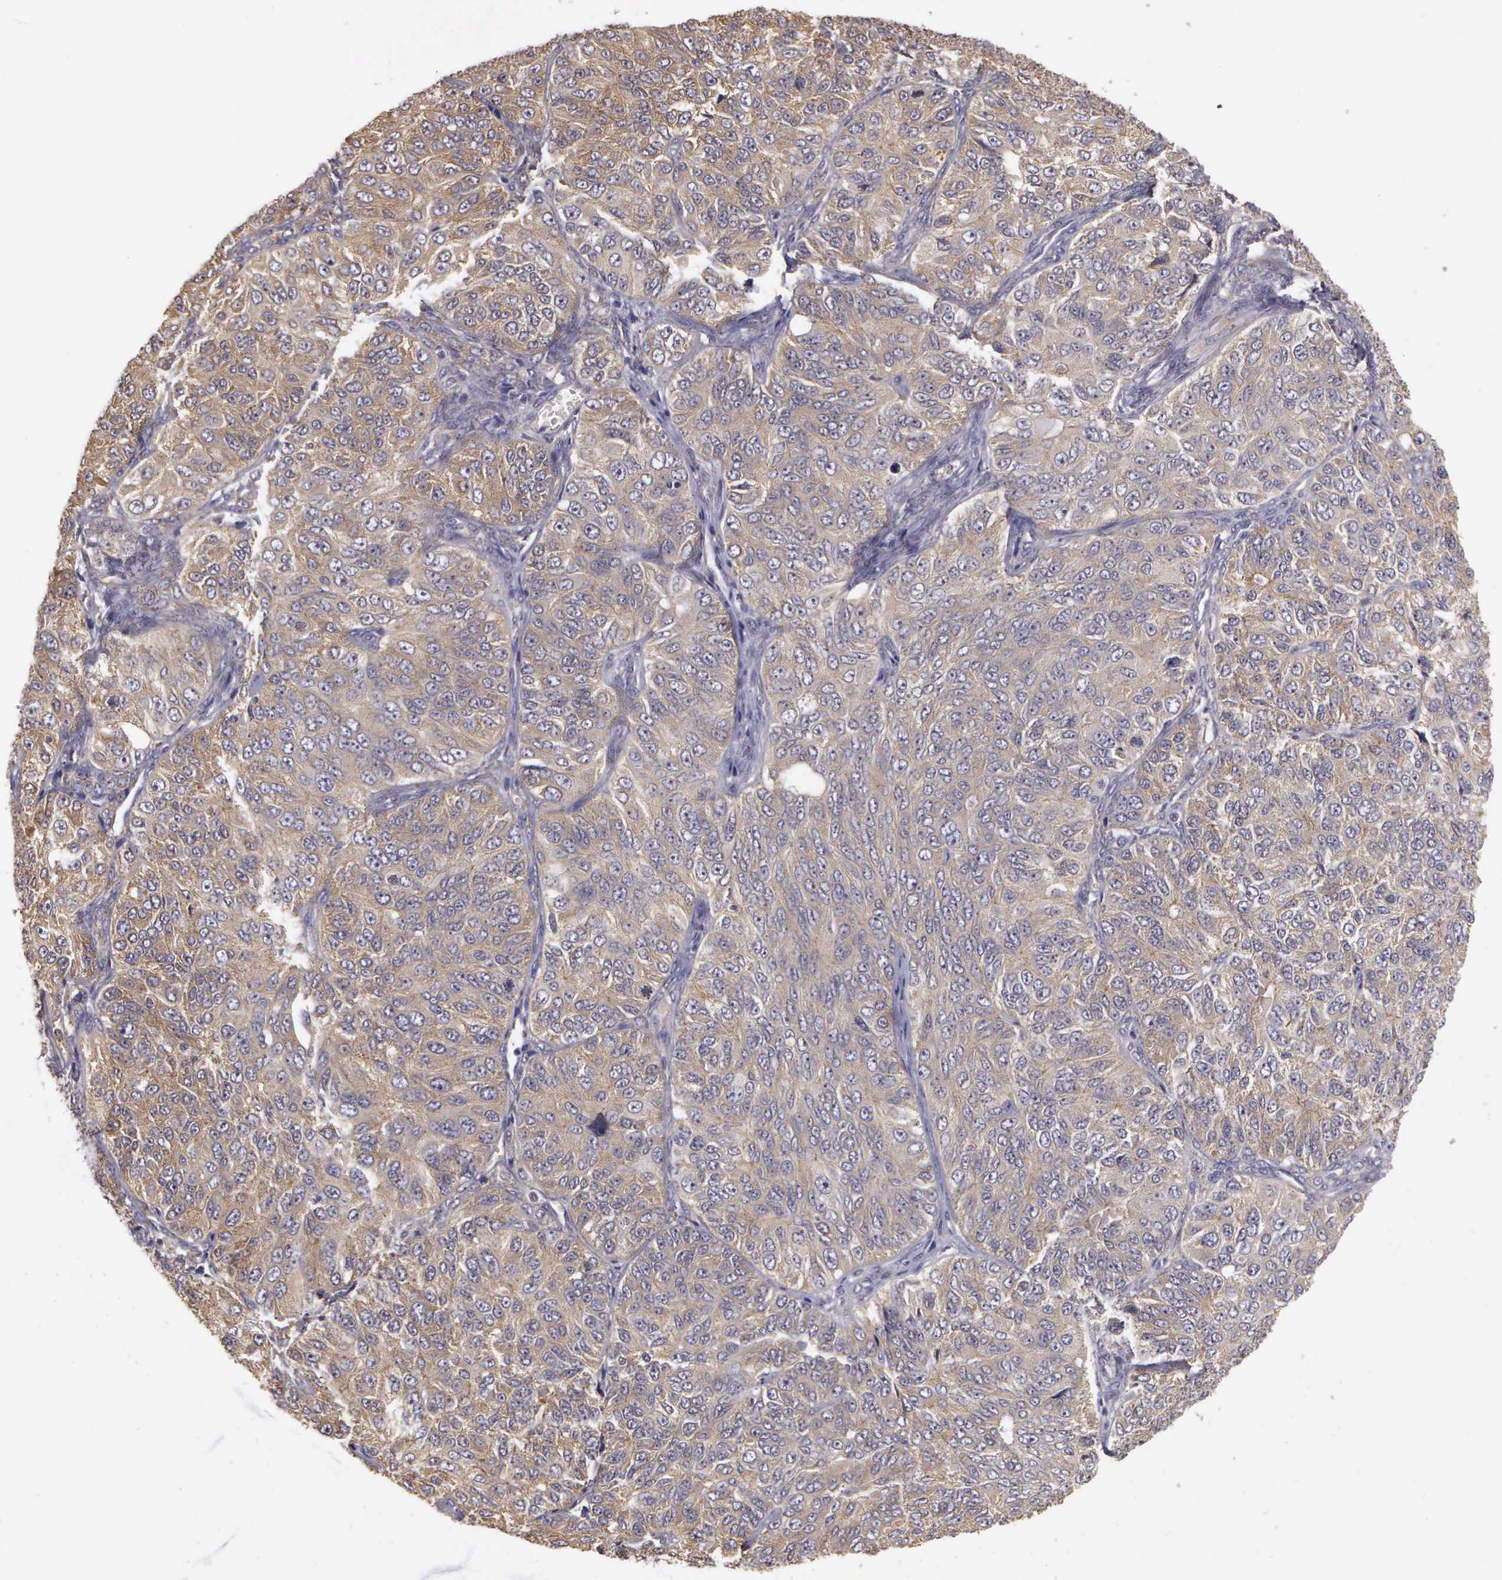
{"staining": {"intensity": "moderate", "quantity": ">75%", "location": "cytoplasmic/membranous"}, "tissue": "ovarian cancer", "cell_type": "Tumor cells", "image_type": "cancer", "snomed": [{"axis": "morphology", "description": "Carcinoma, endometroid"}, {"axis": "topography", "description": "Ovary"}], "caption": "Ovarian cancer (endometroid carcinoma) stained with a brown dye demonstrates moderate cytoplasmic/membranous positive staining in about >75% of tumor cells.", "gene": "EIF5", "patient": {"sex": "female", "age": 51}}